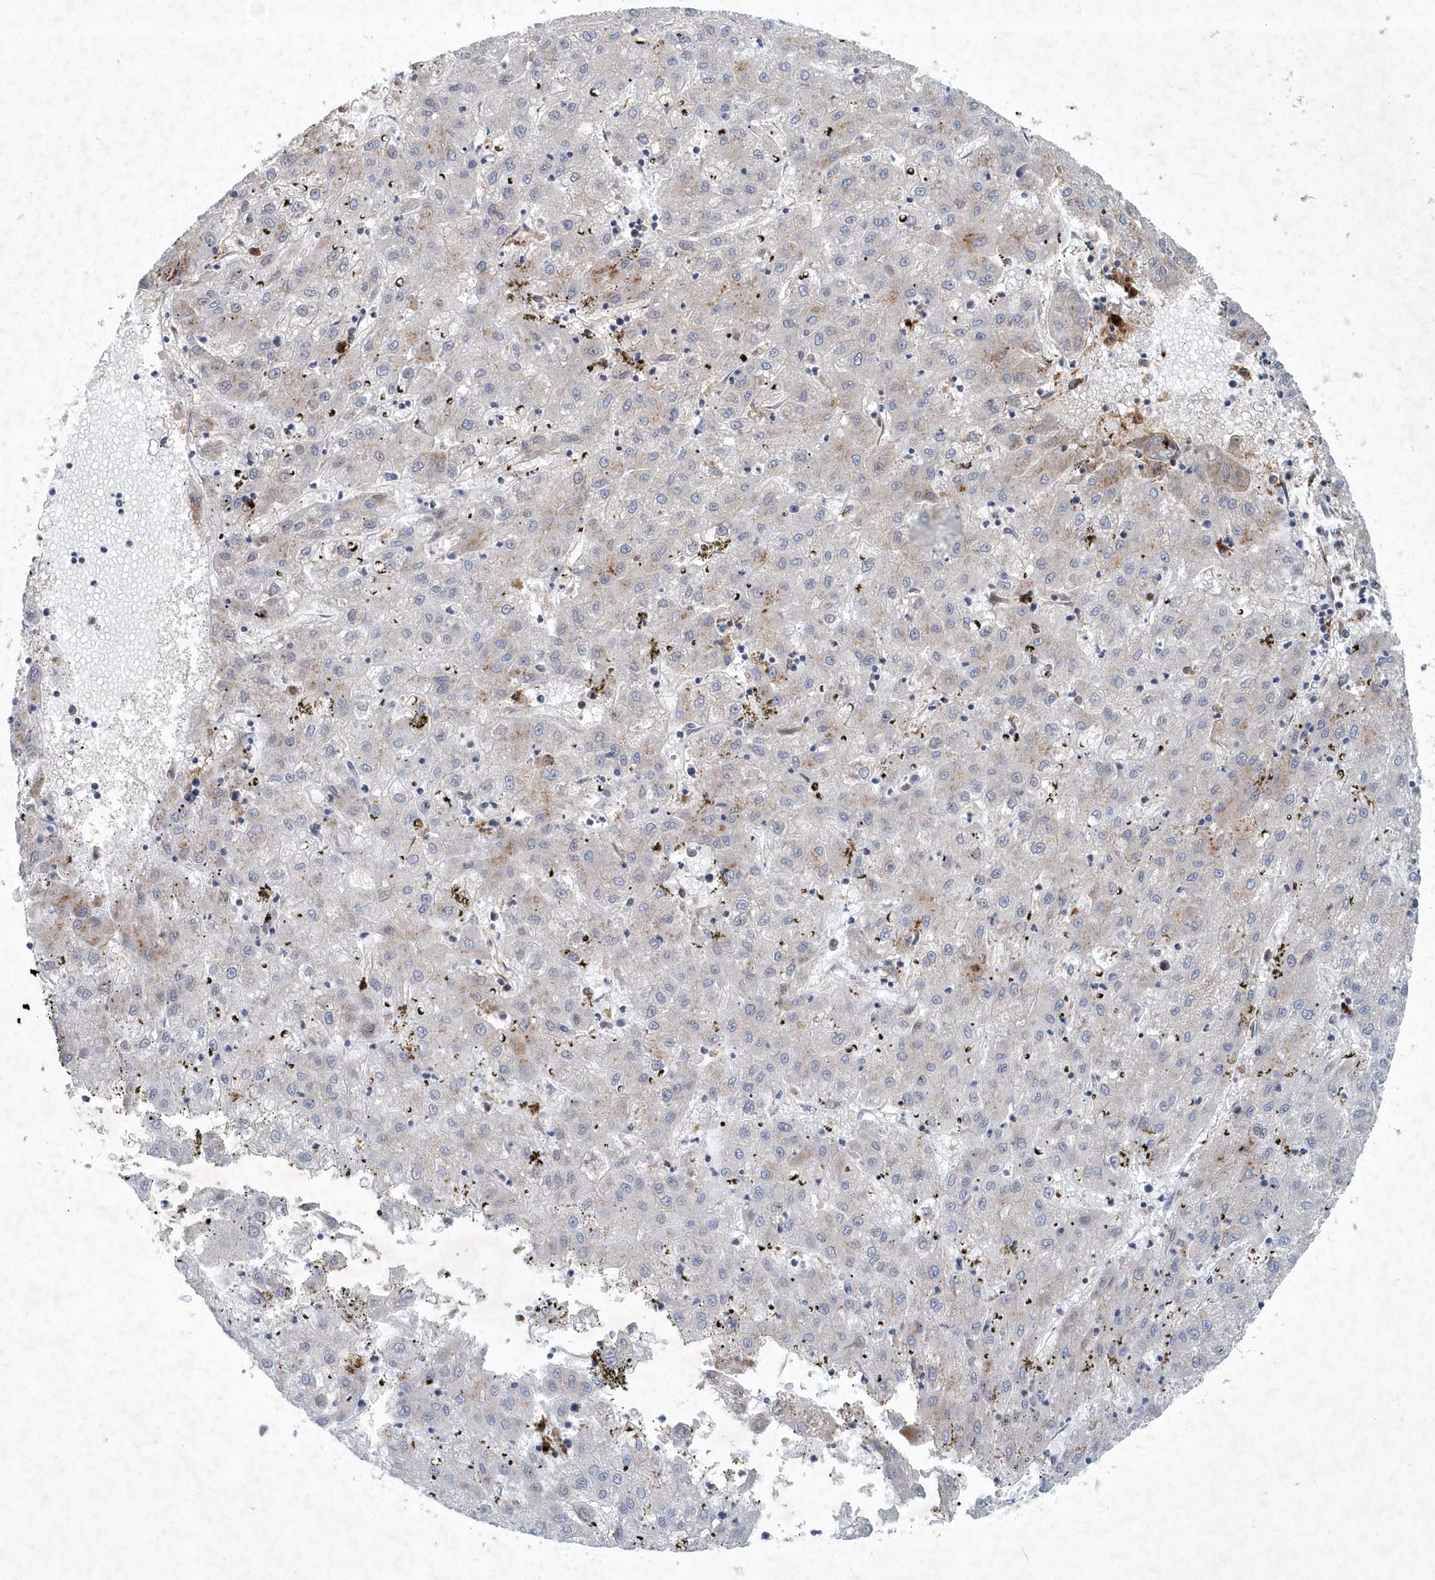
{"staining": {"intensity": "negative", "quantity": "none", "location": "none"}, "tissue": "liver cancer", "cell_type": "Tumor cells", "image_type": "cancer", "snomed": [{"axis": "morphology", "description": "Carcinoma, Hepatocellular, NOS"}, {"axis": "topography", "description": "Liver"}], "caption": "Tumor cells are negative for brown protein staining in liver hepatocellular carcinoma.", "gene": "P2RY10", "patient": {"sex": "male", "age": 72}}